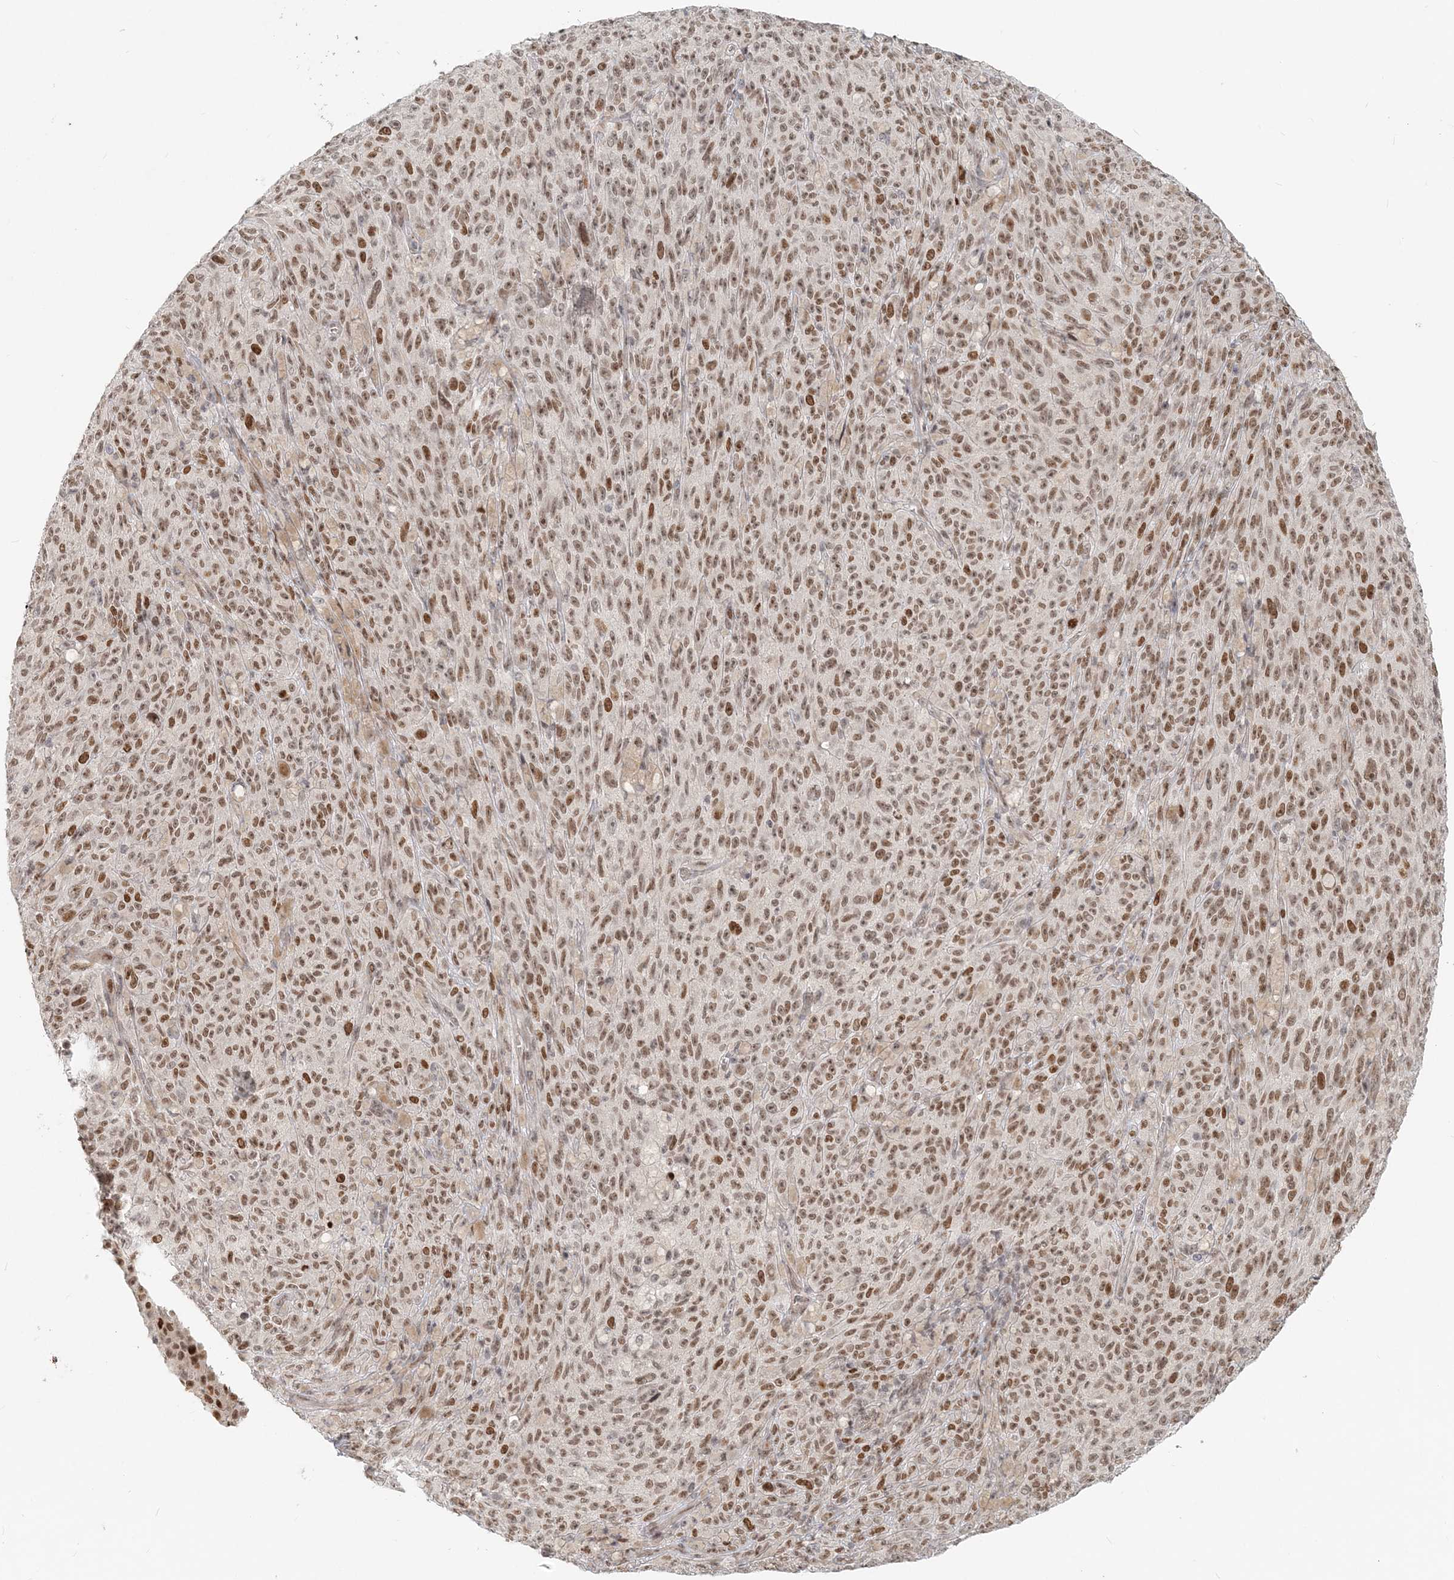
{"staining": {"intensity": "moderate", "quantity": ">75%", "location": "nuclear"}, "tissue": "melanoma", "cell_type": "Tumor cells", "image_type": "cancer", "snomed": [{"axis": "morphology", "description": "Malignant melanoma, NOS"}, {"axis": "topography", "description": "Skin"}], "caption": "Malignant melanoma stained with a brown dye demonstrates moderate nuclear positive positivity in about >75% of tumor cells.", "gene": "BAZ1B", "patient": {"sex": "female", "age": 82}}